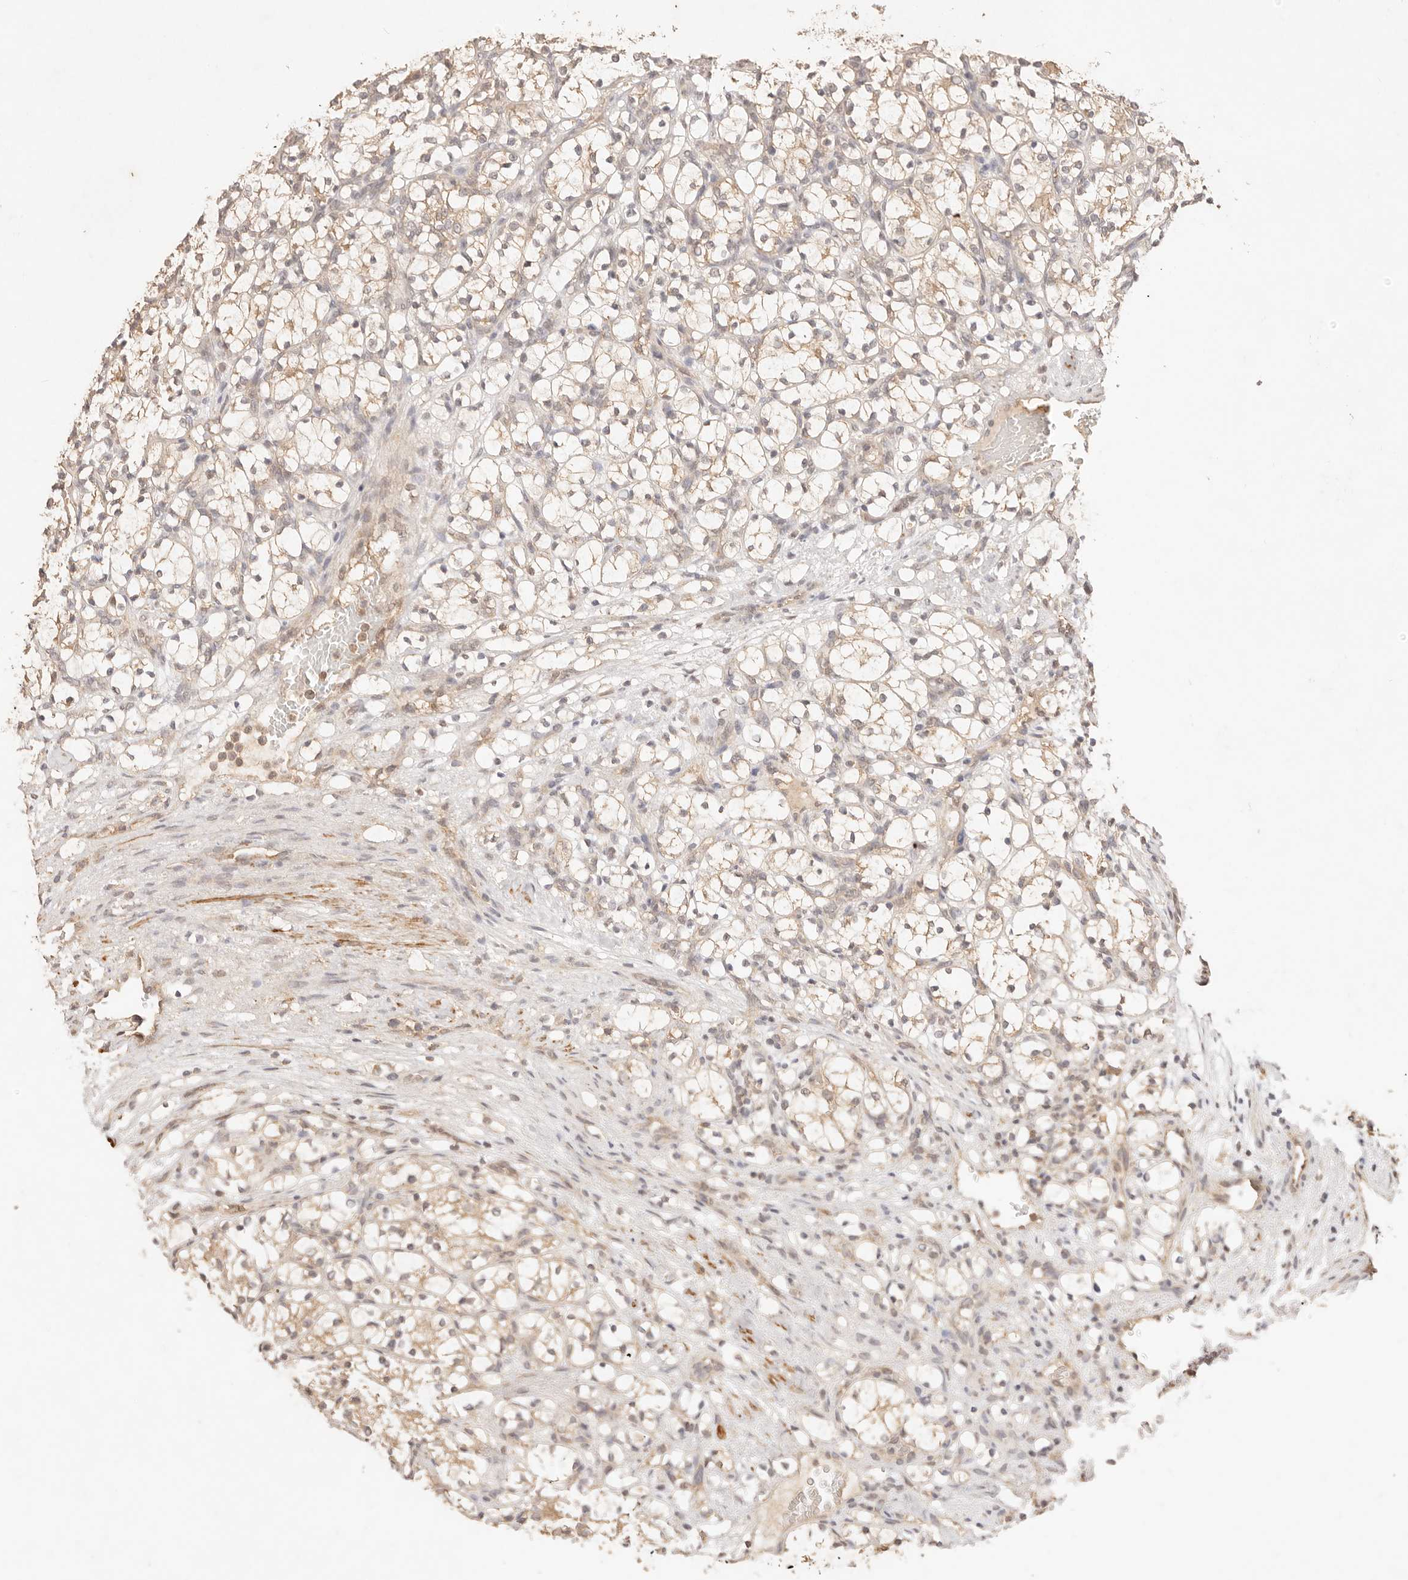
{"staining": {"intensity": "weak", "quantity": ">75%", "location": "cytoplasmic/membranous"}, "tissue": "renal cancer", "cell_type": "Tumor cells", "image_type": "cancer", "snomed": [{"axis": "morphology", "description": "Adenocarcinoma, NOS"}, {"axis": "topography", "description": "Kidney"}], "caption": "Immunohistochemical staining of human renal cancer (adenocarcinoma) displays weak cytoplasmic/membranous protein expression in approximately >75% of tumor cells. Nuclei are stained in blue.", "gene": "TRIM11", "patient": {"sex": "female", "age": 69}}